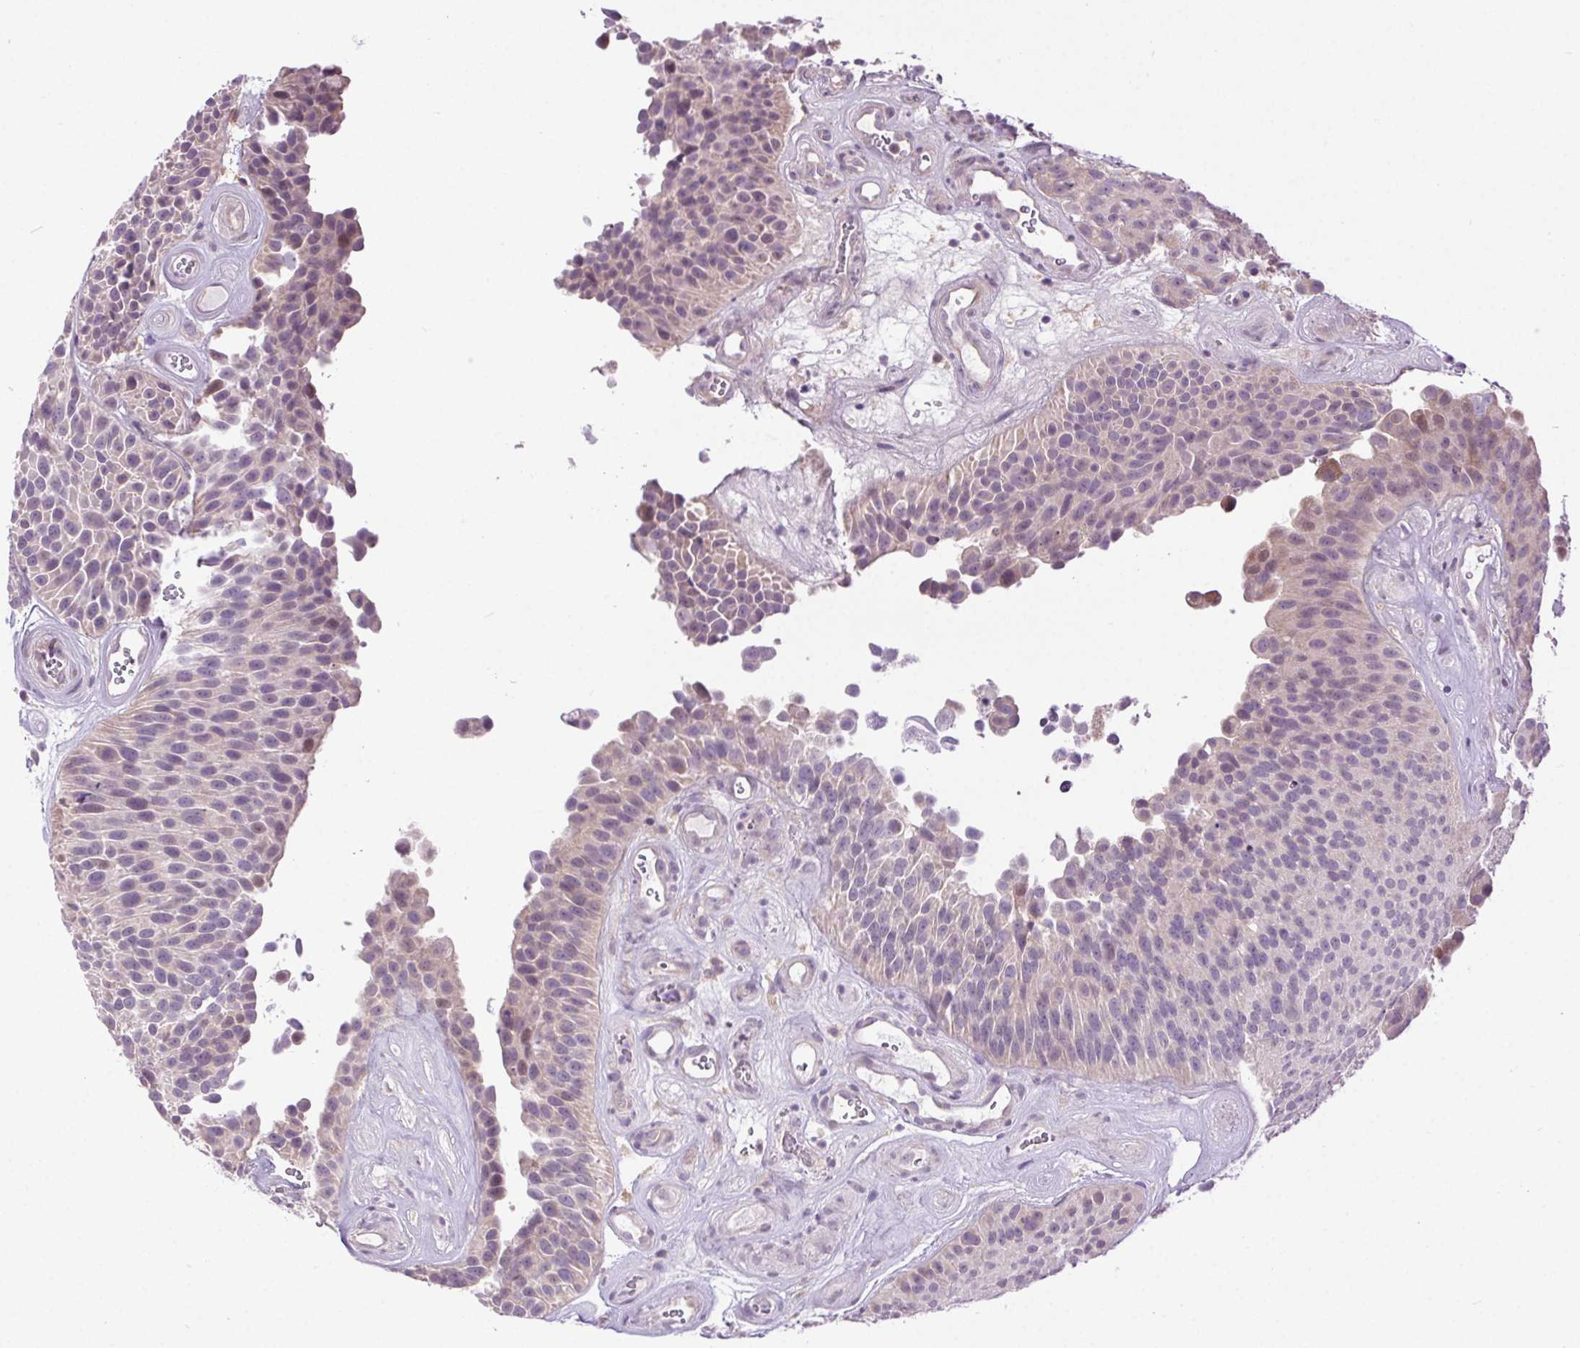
{"staining": {"intensity": "weak", "quantity": "<25%", "location": "nuclear"}, "tissue": "urothelial cancer", "cell_type": "Tumor cells", "image_type": "cancer", "snomed": [{"axis": "morphology", "description": "Urothelial carcinoma, Low grade"}, {"axis": "topography", "description": "Urinary bladder"}], "caption": "Immunohistochemical staining of human urothelial cancer displays no significant positivity in tumor cells.", "gene": "SYT11", "patient": {"sex": "male", "age": 76}}